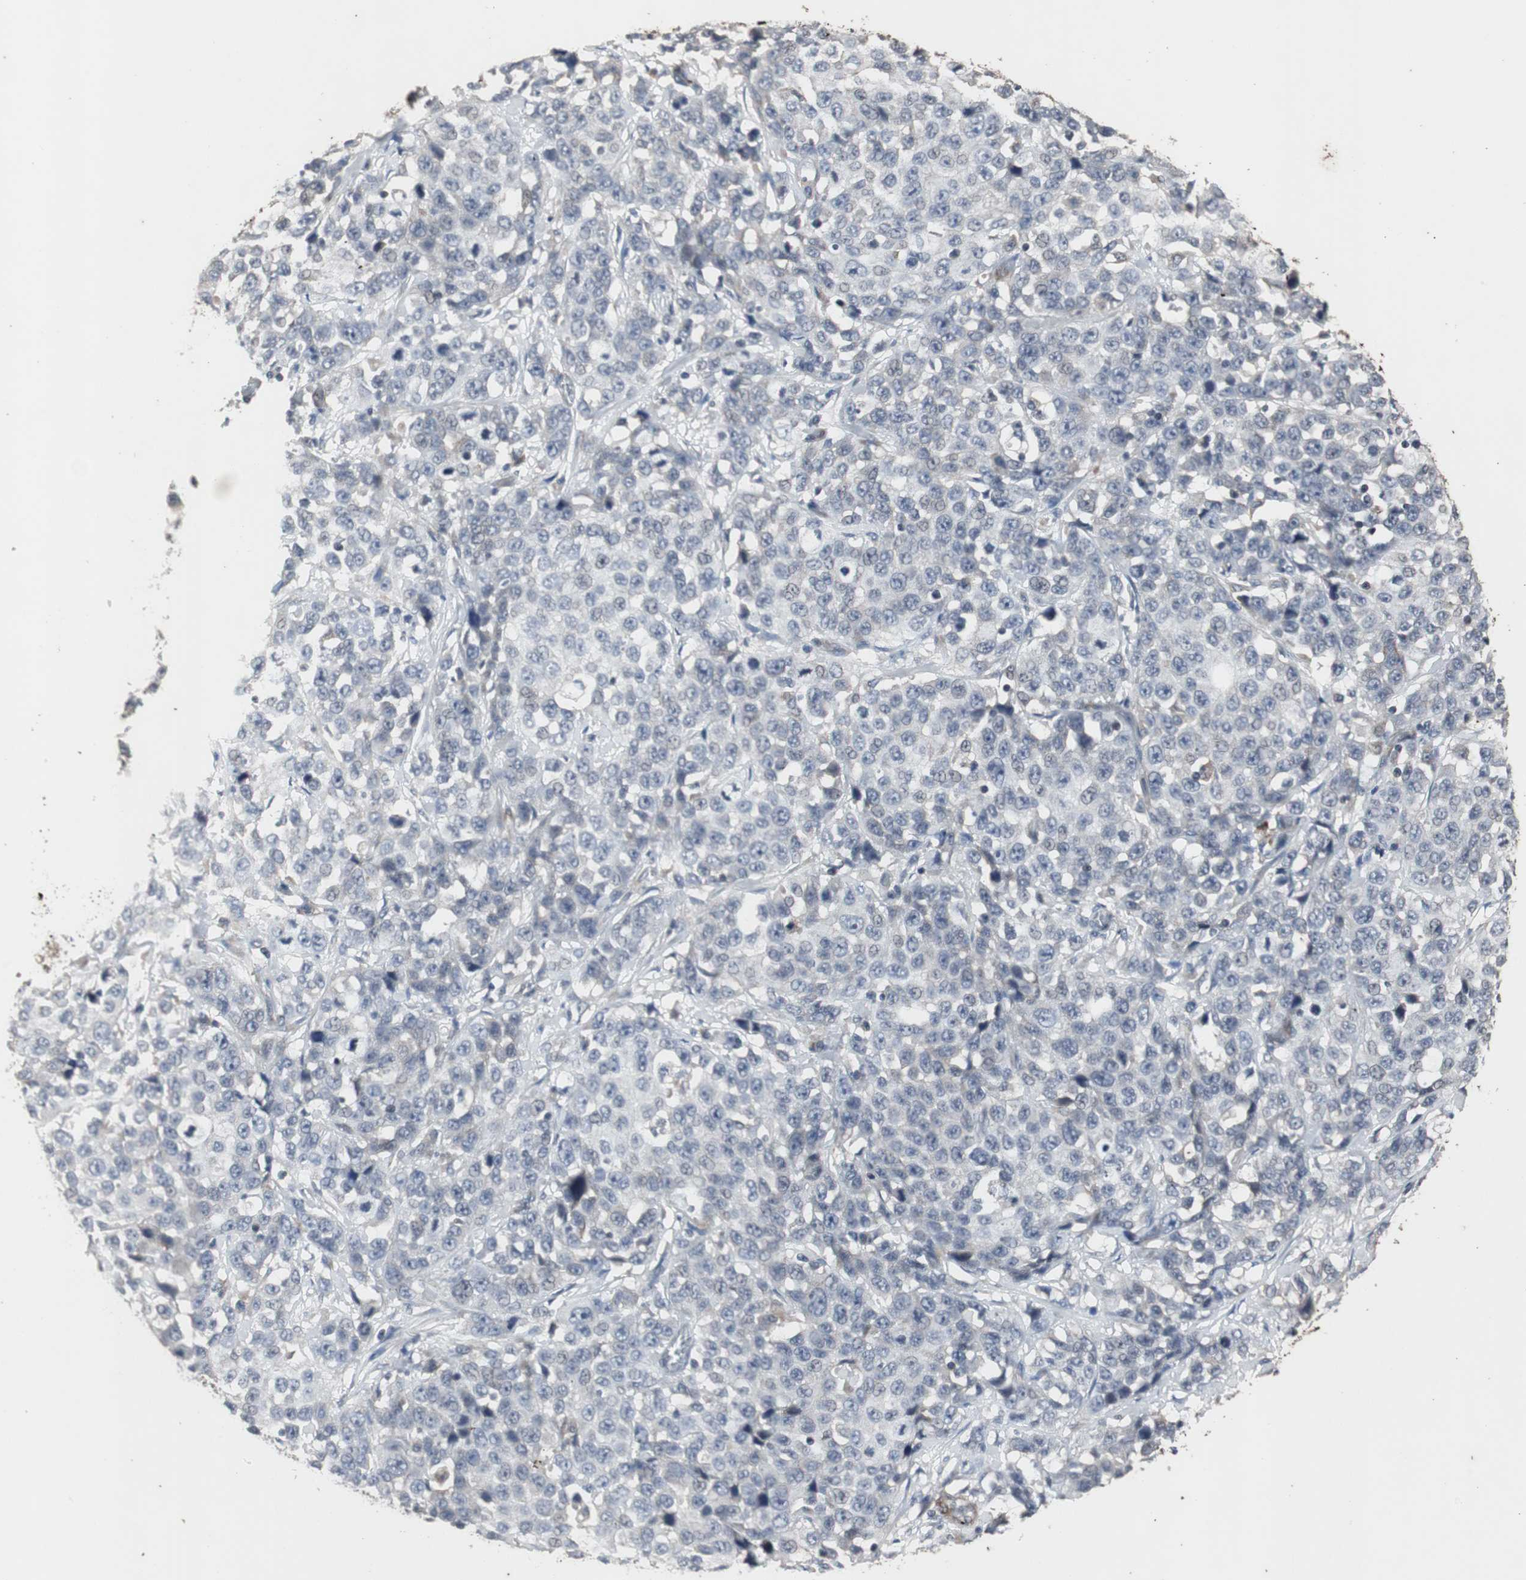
{"staining": {"intensity": "negative", "quantity": "none", "location": "none"}, "tissue": "stomach cancer", "cell_type": "Tumor cells", "image_type": "cancer", "snomed": [{"axis": "morphology", "description": "Normal tissue, NOS"}, {"axis": "morphology", "description": "Adenocarcinoma, NOS"}, {"axis": "topography", "description": "Stomach"}], "caption": "IHC histopathology image of neoplastic tissue: stomach adenocarcinoma stained with DAB (3,3'-diaminobenzidine) demonstrates no significant protein expression in tumor cells.", "gene": "CRADD", "patient": {"sex": "male", "age": 48}}